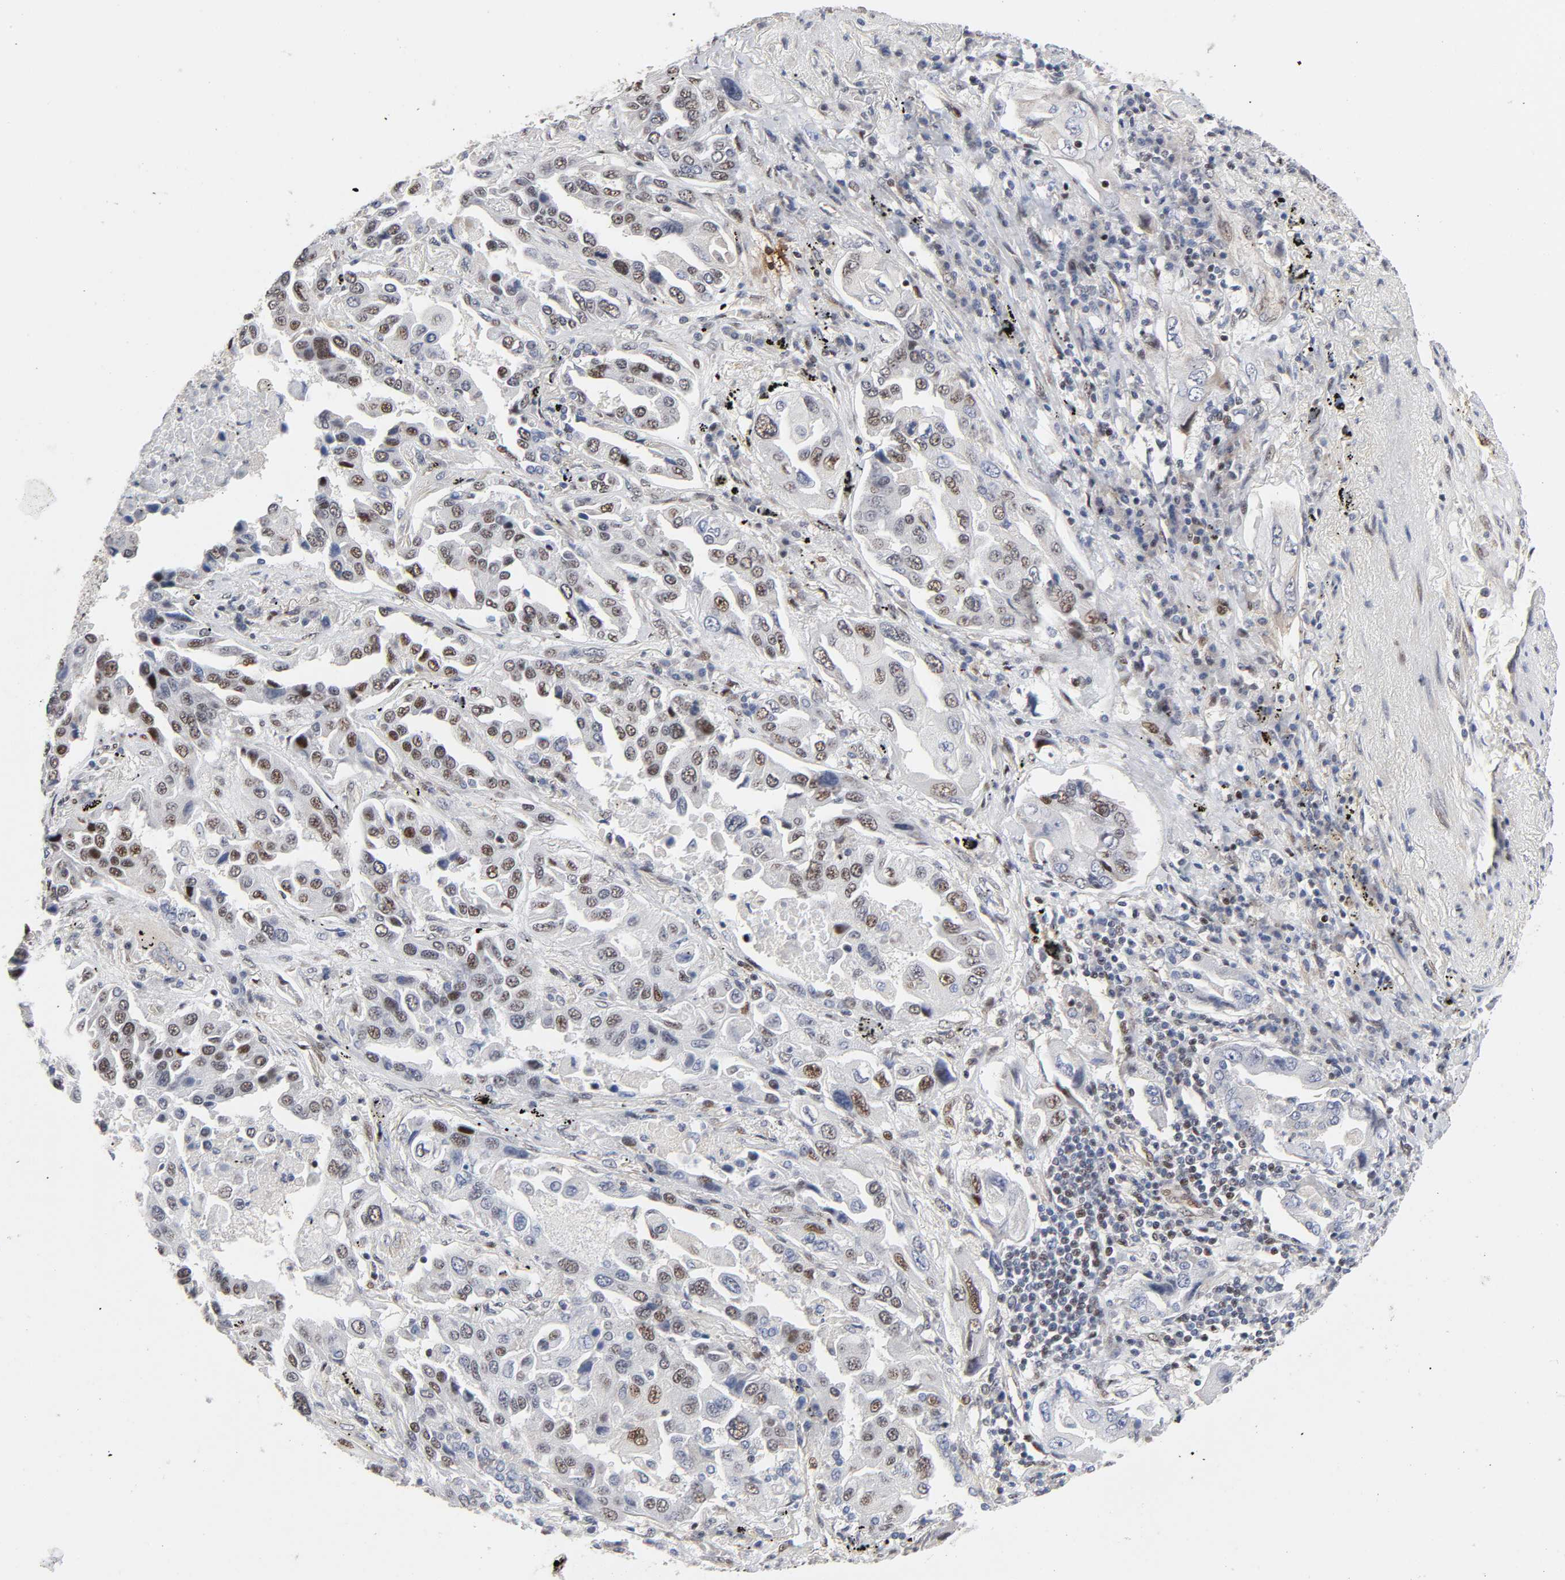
{"staining": {"intensity": "weak", "quantity": "25%-75%", "location": "nuclear"}, "tissue": "lung cancer", "cell_type": "Tumor cells", "image_type": "cancer", "snomed": [{"axis": "morphology", "description": "Adenocarcinoma, NOS"}, {"axis": "topography", "description": "Lung"}], "caption": "High-magnification brightfield microscopy of adenocarcinoma (lung) stained with DAB (brown) and counterstained with hematoxylin (blue). tumor cells exhibit weak nuclear staining is appreciated in about25%-75% of cells.", "gene": "STK38", "patient": {"sex": "female", "age": 65}}